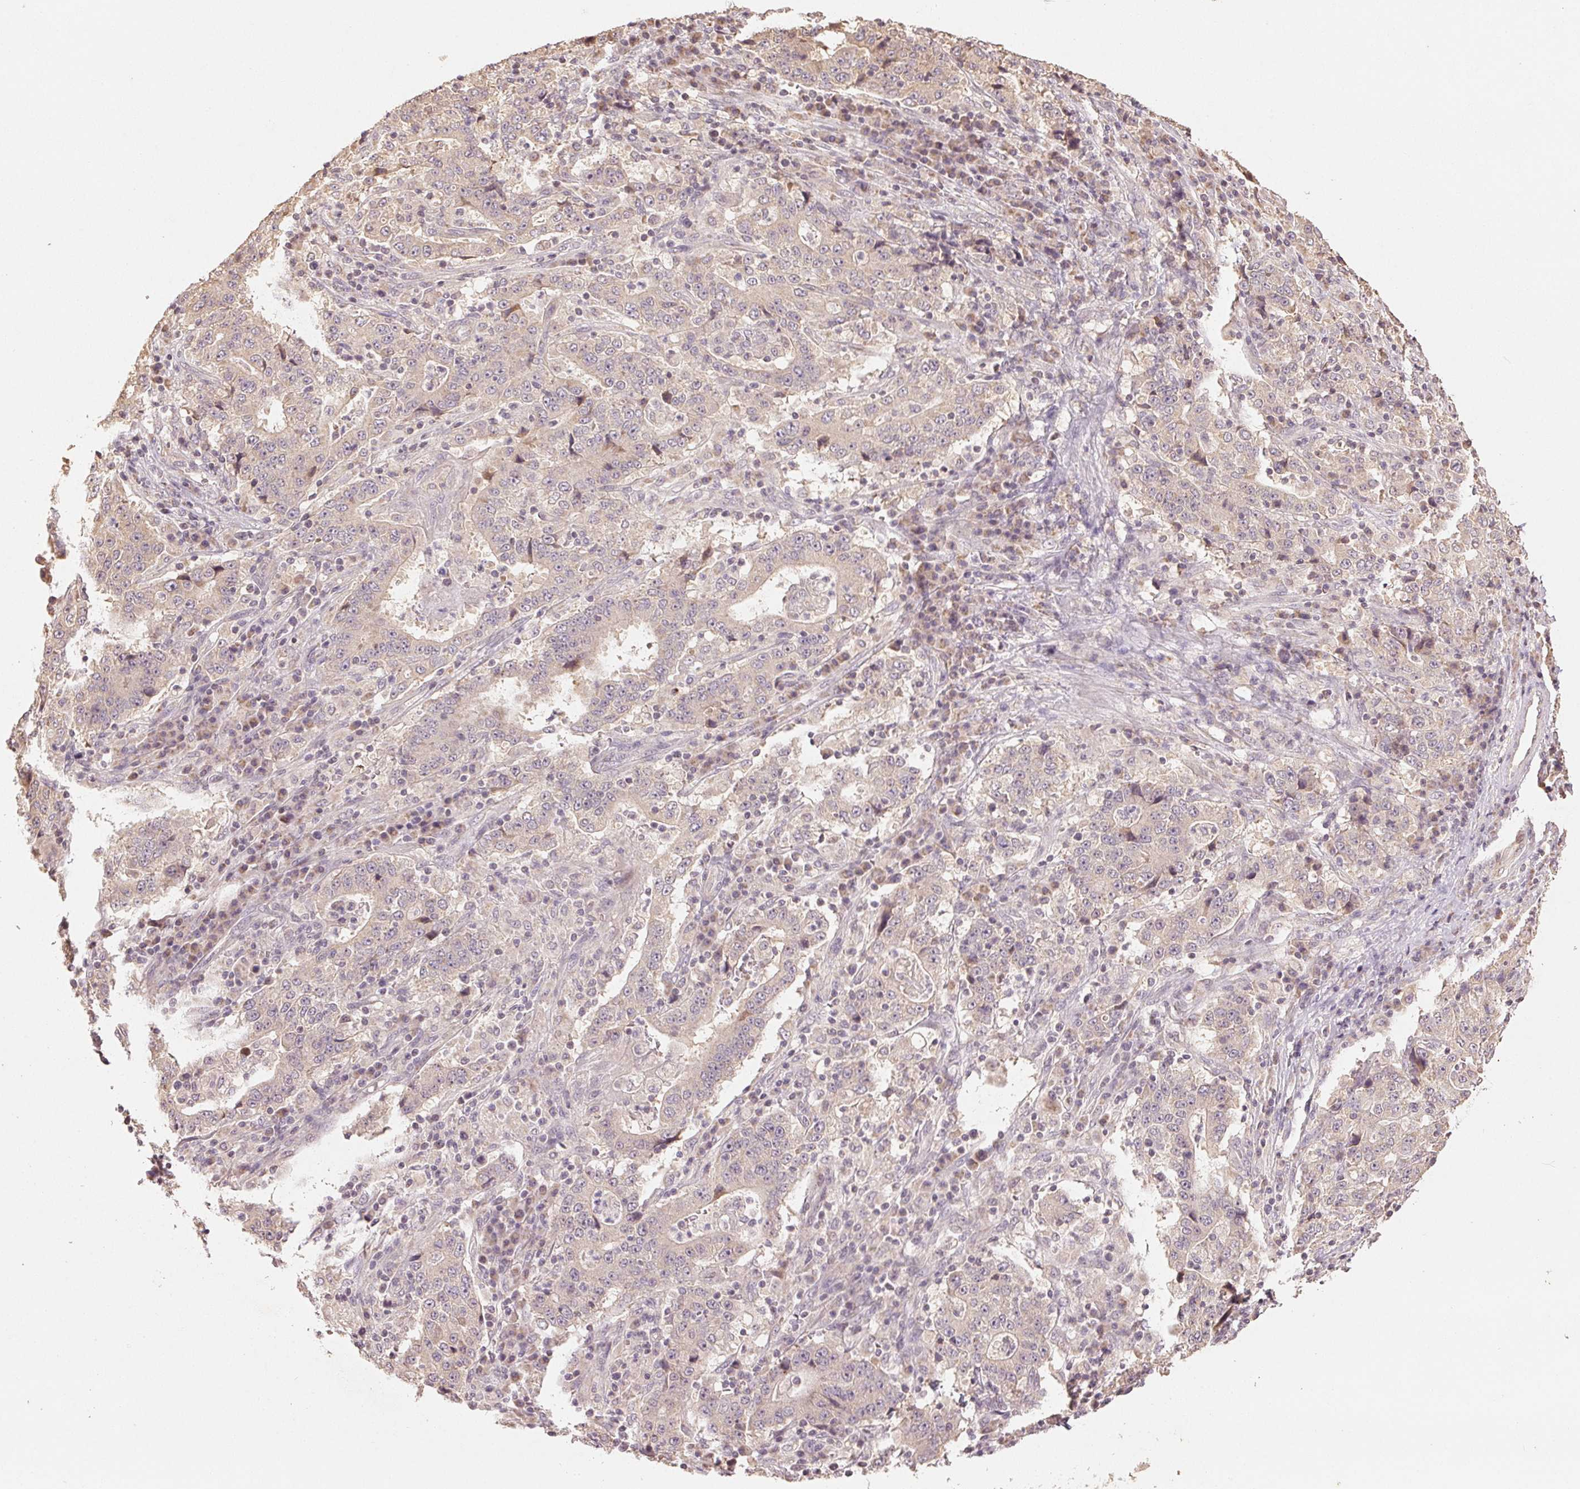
{"staining": {"intensity": "negative", "quantity": "none", "location": "none"}, "tissue": "stomach cancer", "cell_type": "Tumor cells", "image_type": "cancer", "snomed": [{"axis": "morphology", "description": "Normal tissue, NOS"}, {"axis": "morphology", "description": "Adenocarcinoma, NOS"}, {"axis": "topography", "description": "Stomach, upper"}, {"axis": "topography", "description": "Stomach"}], "caption": "A photomicrograph of human stomach cancer is negative for staining in tumor cells.", "gene": "COX14", "patient": {"sex": "male", "age": 59}}